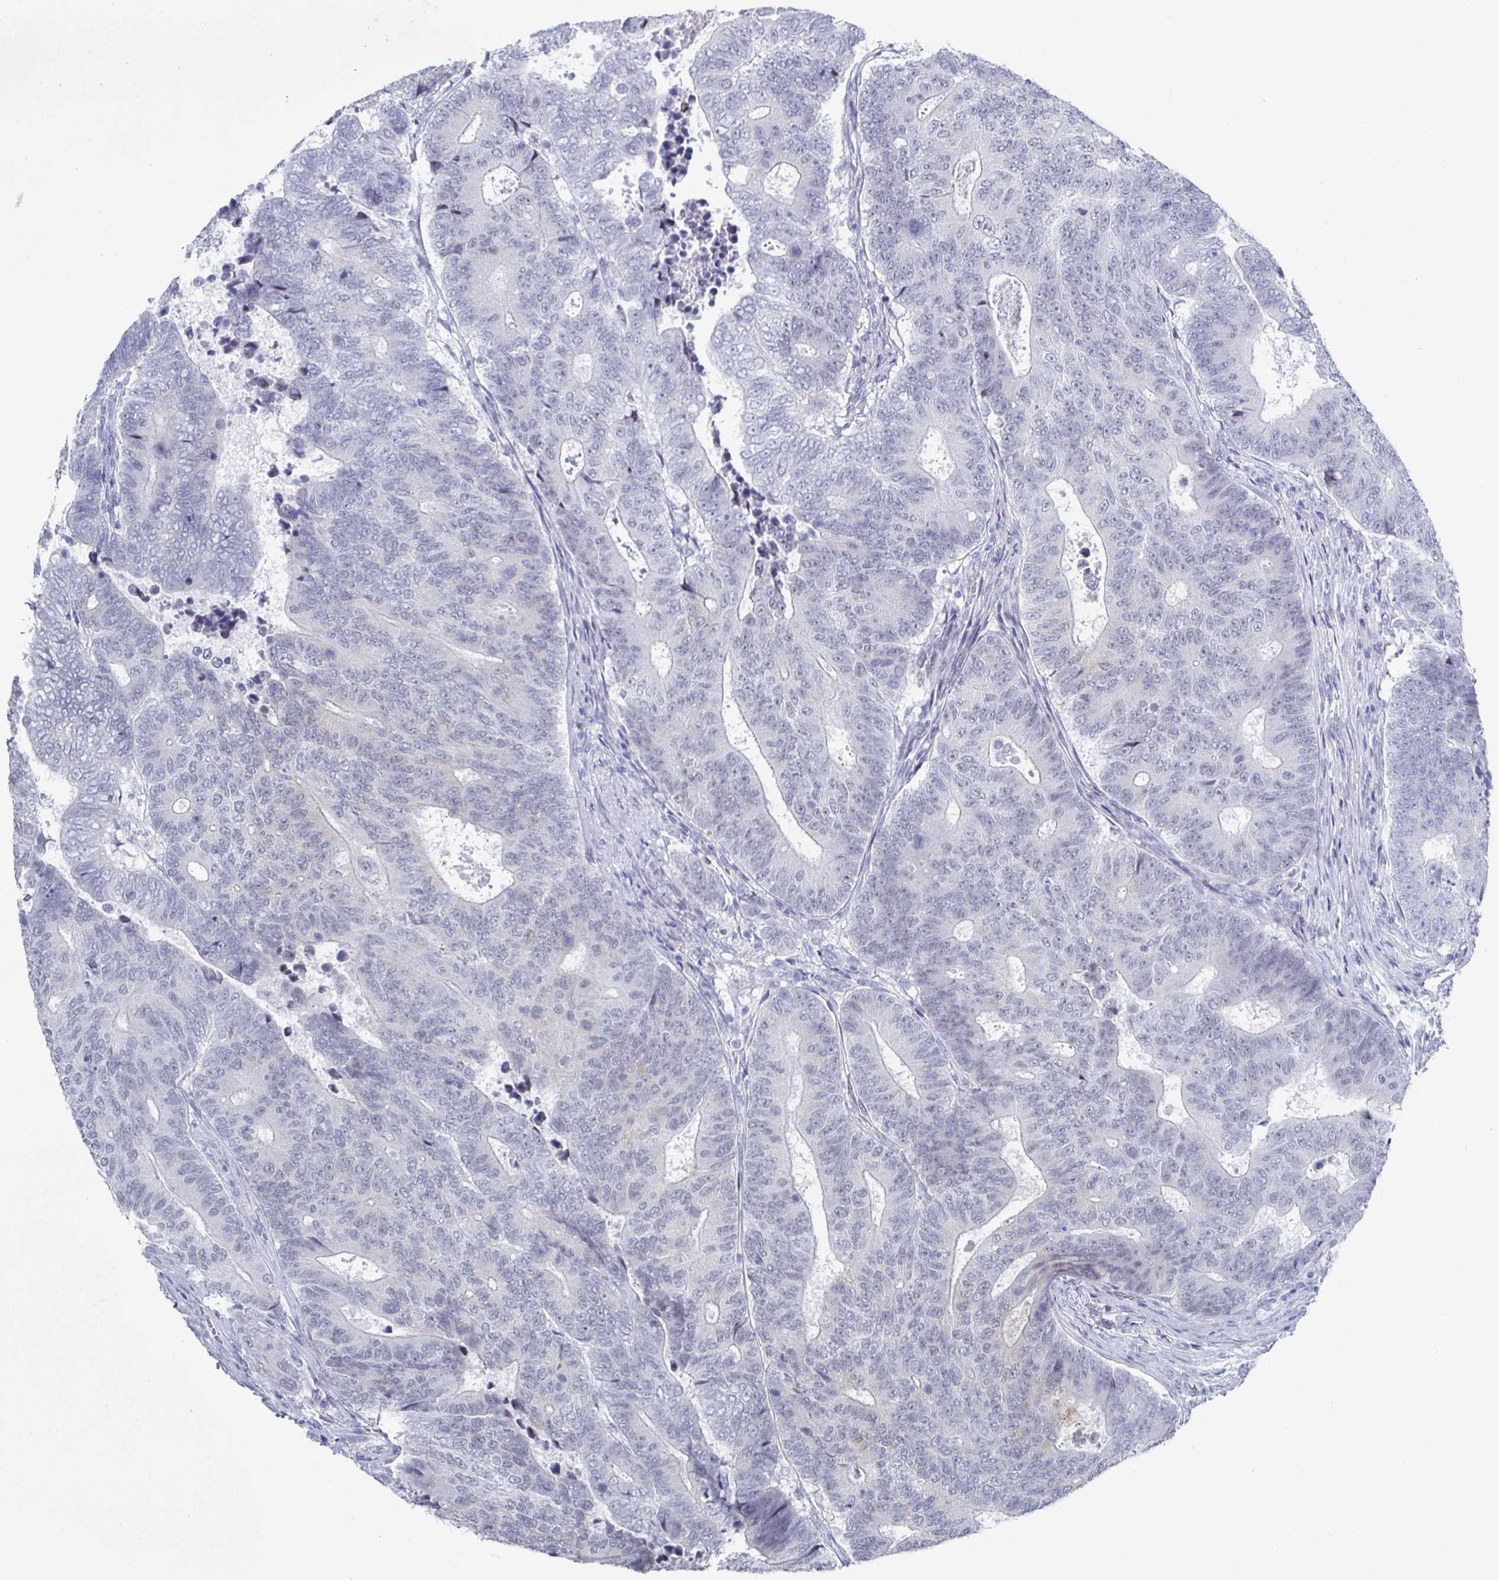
{"staining": {"intensity": "negative", "quantity": "none", "location": "none"}, "tissue": "colorectal cancer", "cell_type": "Tumor cells", "image_type": "cancer", "snomed": [{"axis": "morphology", "description": "Adenocarcinoma, NOS"}, {"axis": "topography", "description": "Colon"}], "caption": "The image shows no significant expression in tumor cells of colorectal cancer.", "gene": "CAMKV", "patient": {"sex": "female", "age": 48}}